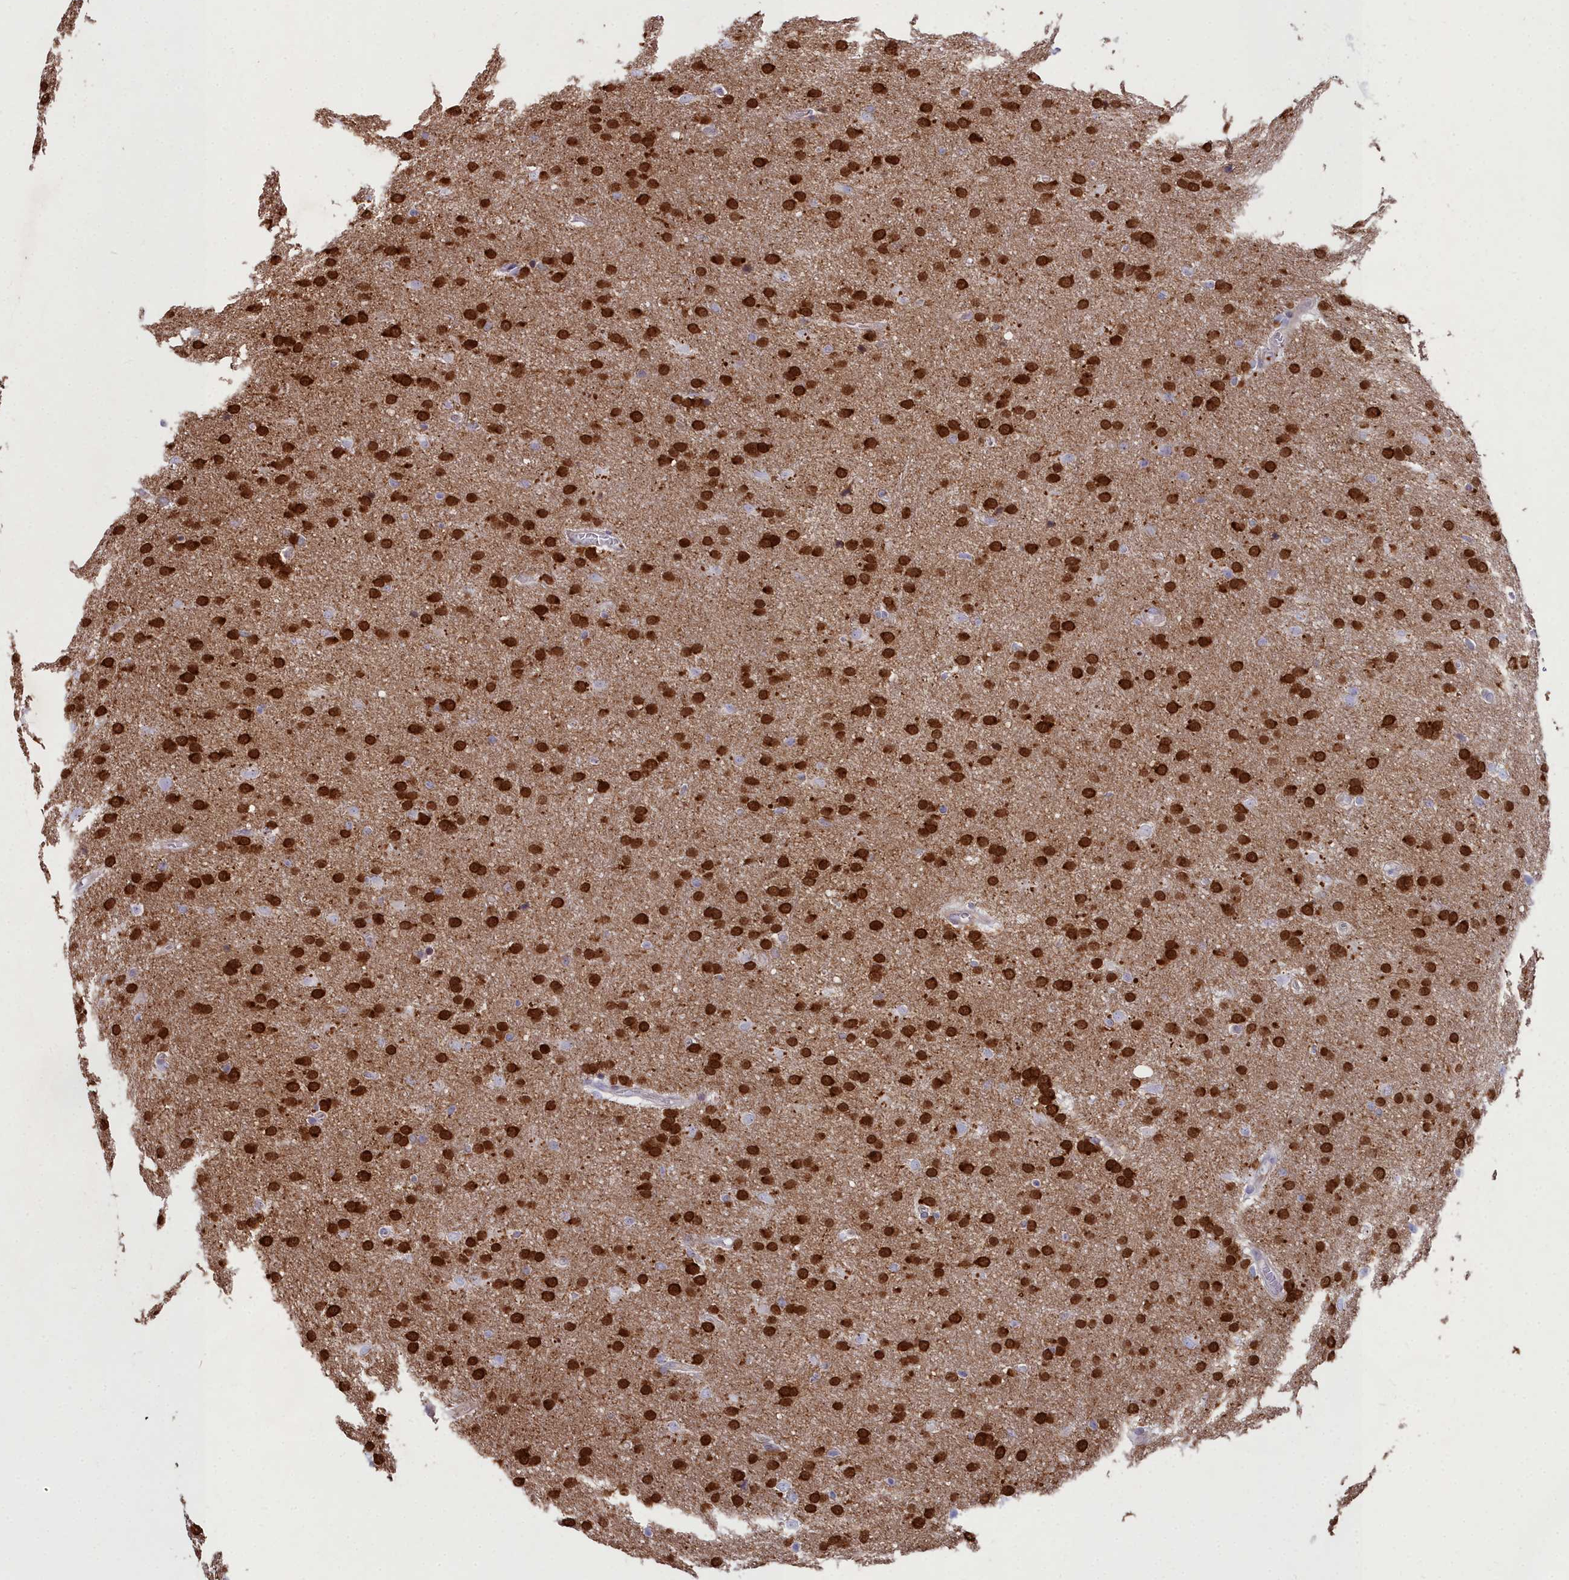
{"staining": {"intensity": "strong", "quantity": ">75%", "location": "nuclear"}, "tissue": "glioma", "cell_type": "Tumor cells", "image_type": "cancer", "snomed": [{"axis": "morphology", "description": "Glioma, malignant, Low grade"}, {"axis": "topography", "description": "Brain"}], "caption": "IHC of glioma shows high levels of strong nuclear staining in approximately >75% of tumor cells.", "gene": "PPP1R14A", "patient": {"sex": "female", "age": 32}}